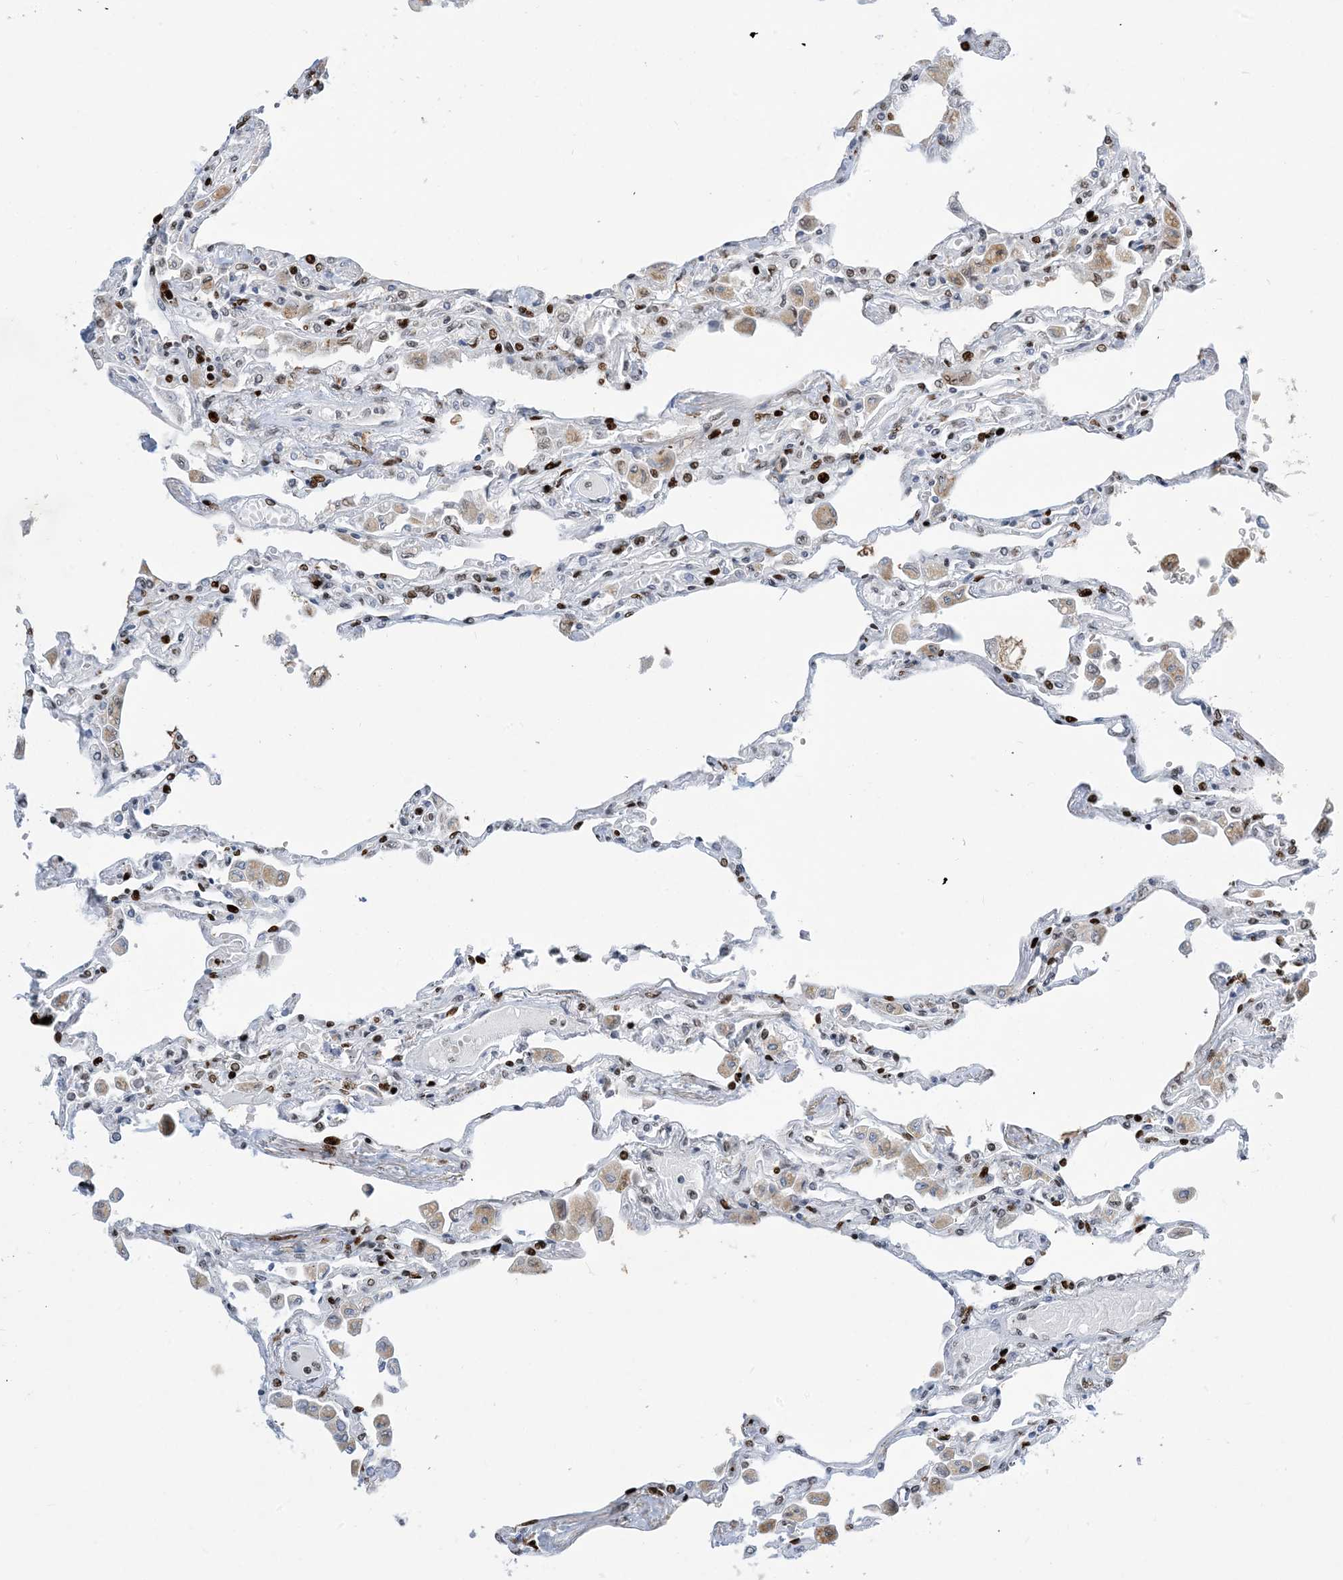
{"staining": {"intensity": "moderate", "quantity": "25%-75%", "location": "nuclear"}, "tissue": "lung", "cell_type": "Alveolar cells", "image_type": "normal", "snomed": [{"axis": "morphology", "description": "Normal tissue, NOS"}, {"axis": "topography", "description": "Bronchus"}, {"axis": "topography", "description": "Lung"}], "caption": "Benign lung exhibits moderate nuclear positivity in about 25%-75% of alveolar cells (brown staining indicates protein expression, while blue staining denotes nuclei)..", "gene": "SLC25A53", "patient": {"sex": "female", "age": 49}}